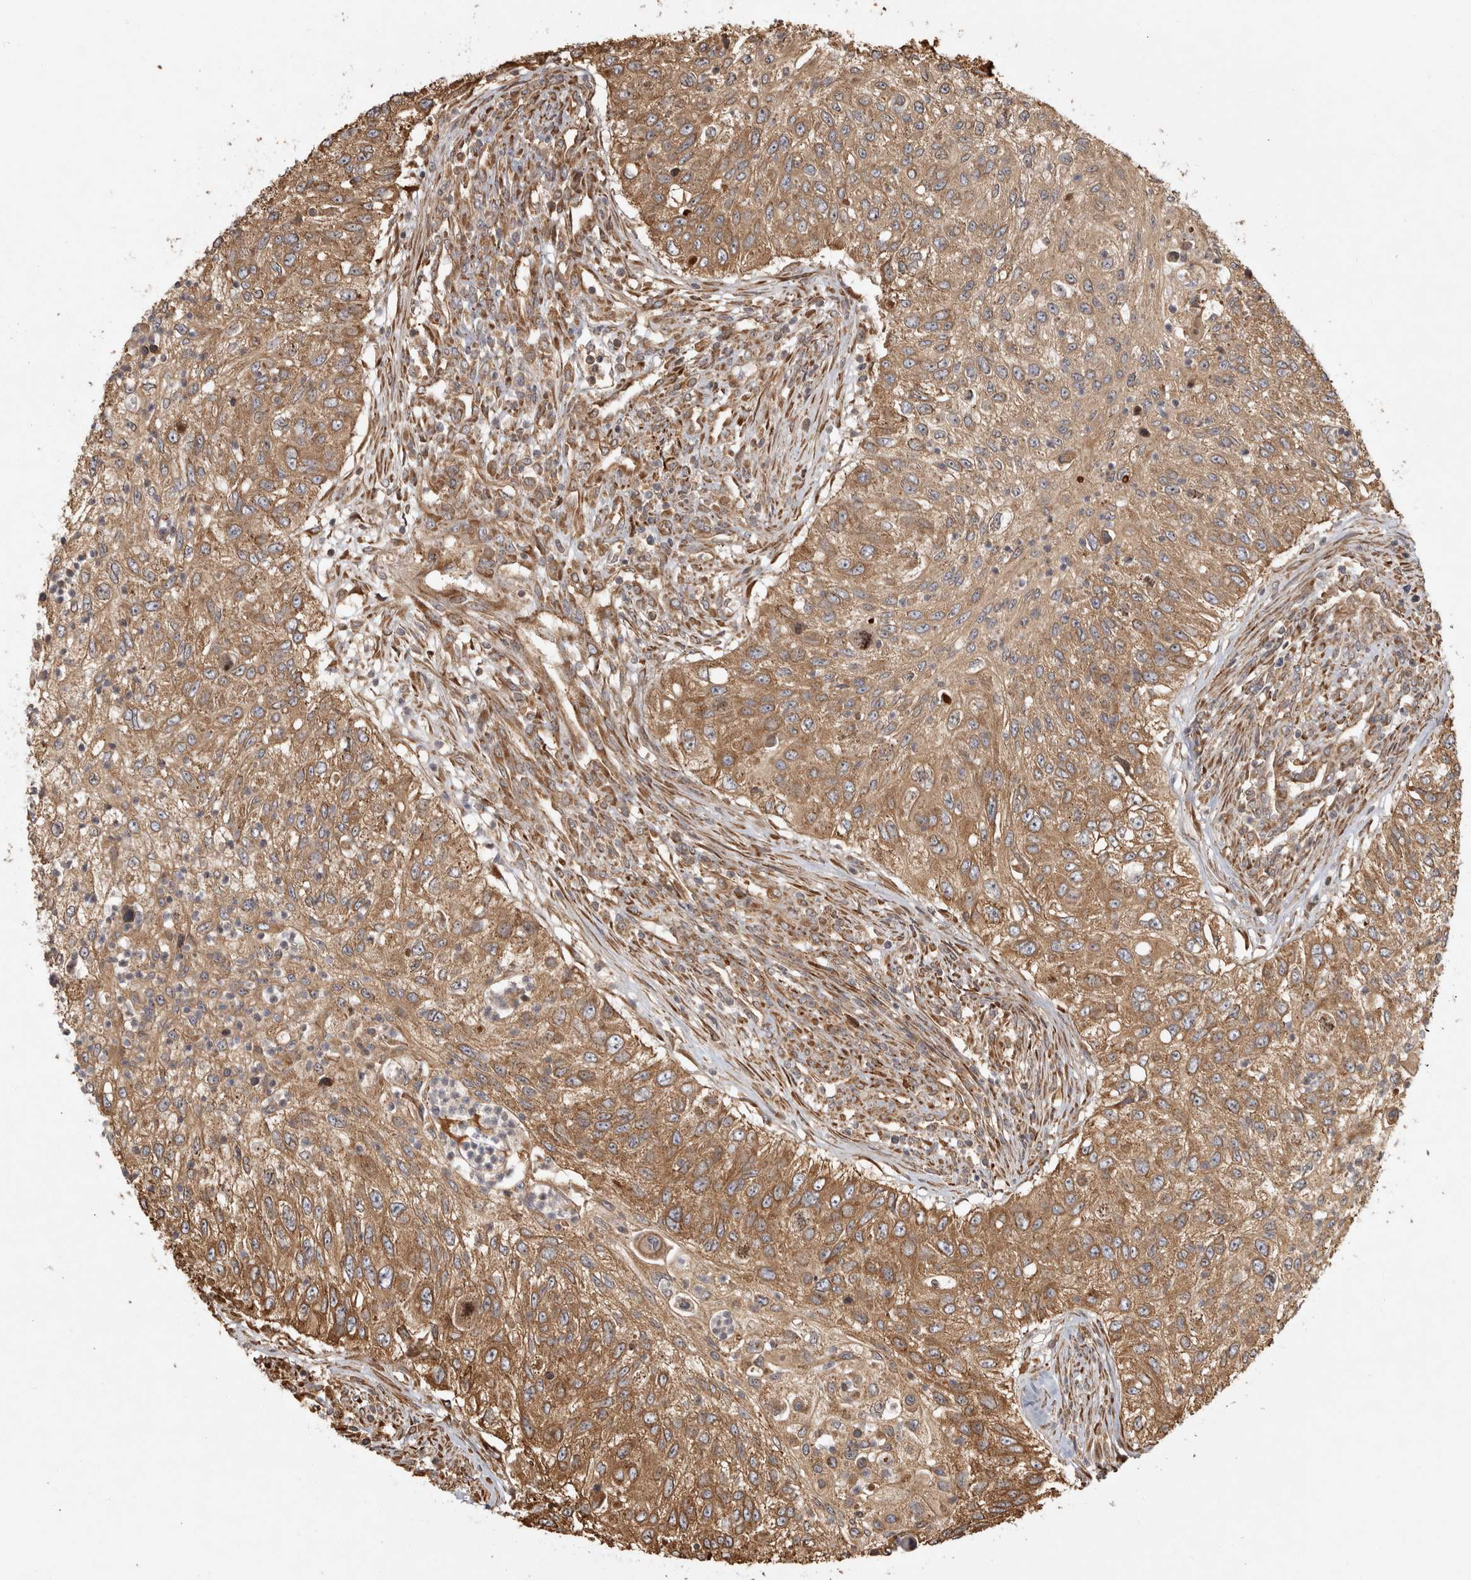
{"staining": {"intensity": "moderate", "quantity": ">75%", "location": "cytoplasmic/membranous"}, "tissue": "urothelial cancer", "cell_type": "Tumor cells", "image_type": "cancer", "snomed": [{"axis": "morphology", "description": "Urothelial carcinoma, High grade"}, {"axis": "topography", "description": "Urinary bladder"}], "caption": "Protein staining demonstrates moderate cytoplasmic/membranous expression in about >75% of tumor cells in urothelial cancer.", "gene": "CAMSAP2", "patient": {"sex": "female", "age": 60}}